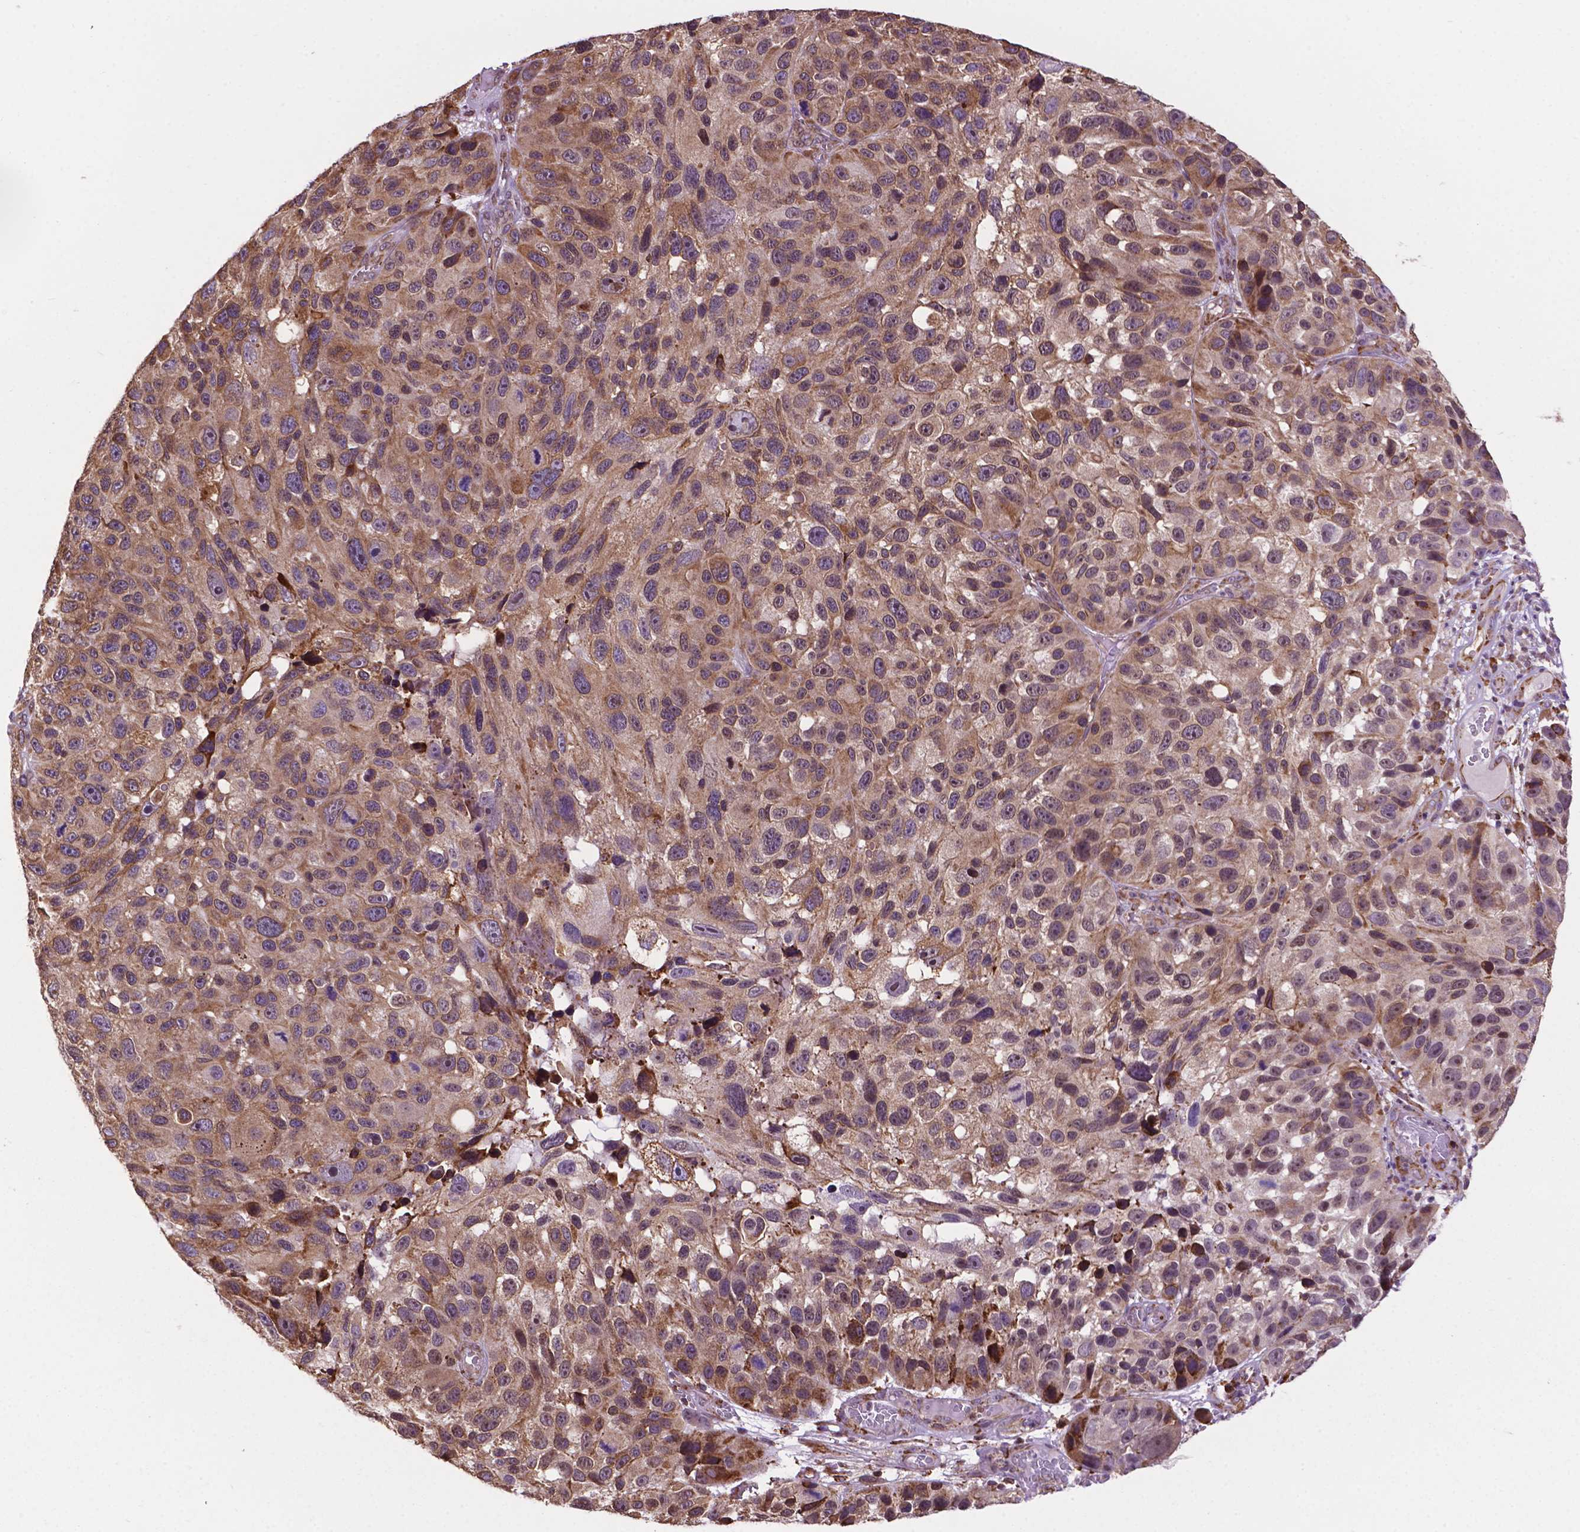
{"staining": {"intensity": "weak", "quantity": ">75%", "location": "cytoplasmic/membranous"}, "tissue": "melanoma", "cell_type": "Tumor cells", "image_type": "cancer", "snomed": [{"axis": "morphology", "description": "Malignant melanoma, NOS"}, {"axis": "topography", "description": "Skin"}], "caption": "A brown stain labels weak cytoplasmic/membranous positivity of a protein in human melanoma tumor cells. The staining is performed using DAB brown chromogen to label protein expression. The nuclei are counter-stained blue using hematoxylin.", "gene": "GANAB", "patient": {"sex": "male", "age": 53}}